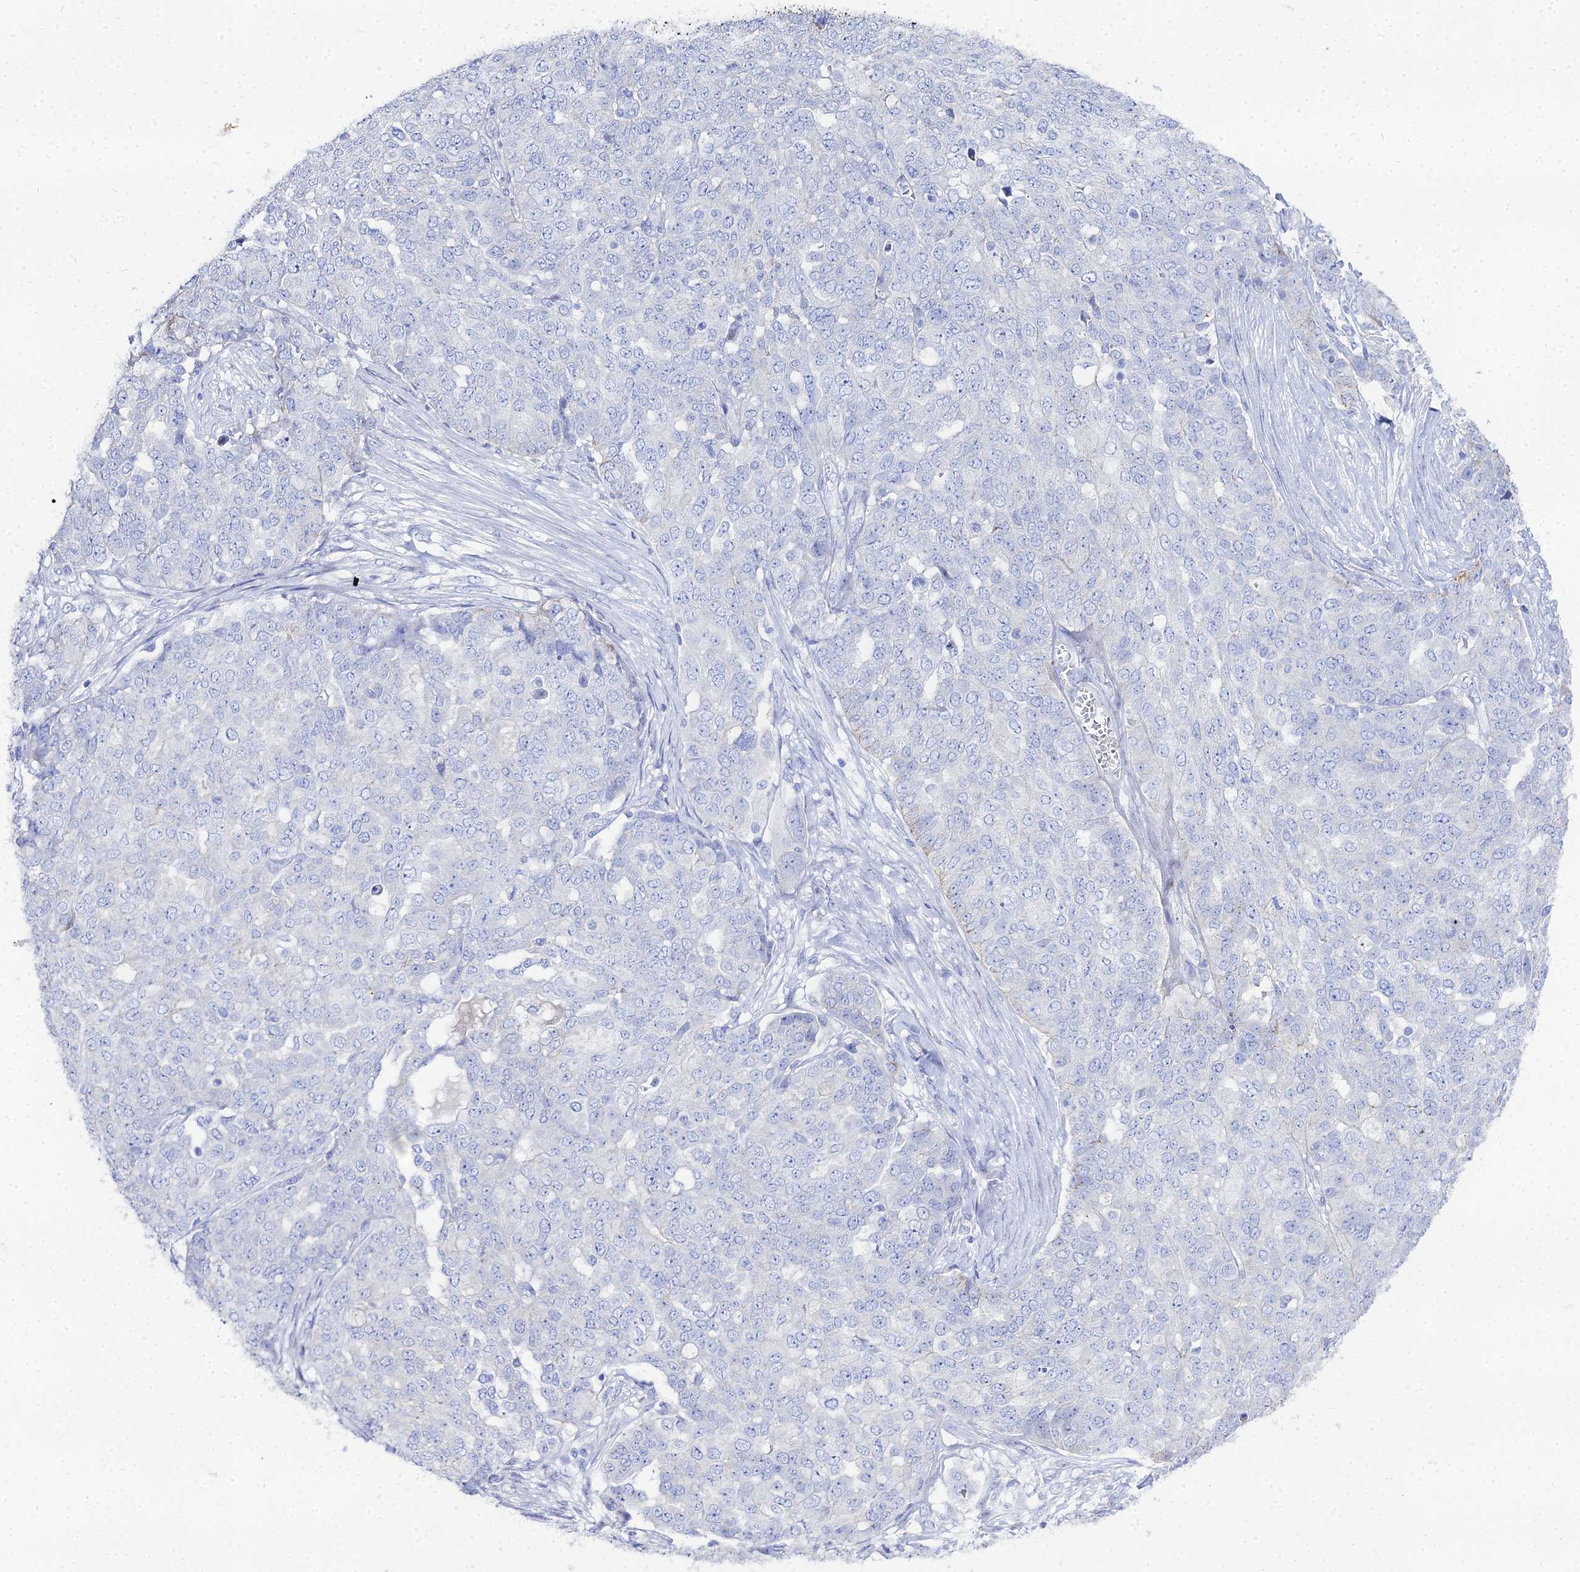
{"staining": {"intensity": "negative", "quantity": "none", "location": "none"}, "tissue": "ovarian cancer", "cell_type": "Tumor cells", "image_type": "cancer", "snomed": [{"axis": "morphology", "description": "Cystadenocarcinoma, serous, NOS"}, {"axis": "topography", "description": "Soft tissue"}, {"axis": "topography", "description": "Ovary"}], "caption": "Immunohistochemical staining of ovarian serous cystadenocarcinoma shows no significant staining in tumor cells.", "gene": "DHX34", "patient": {"sex": "female", "age": 57}}